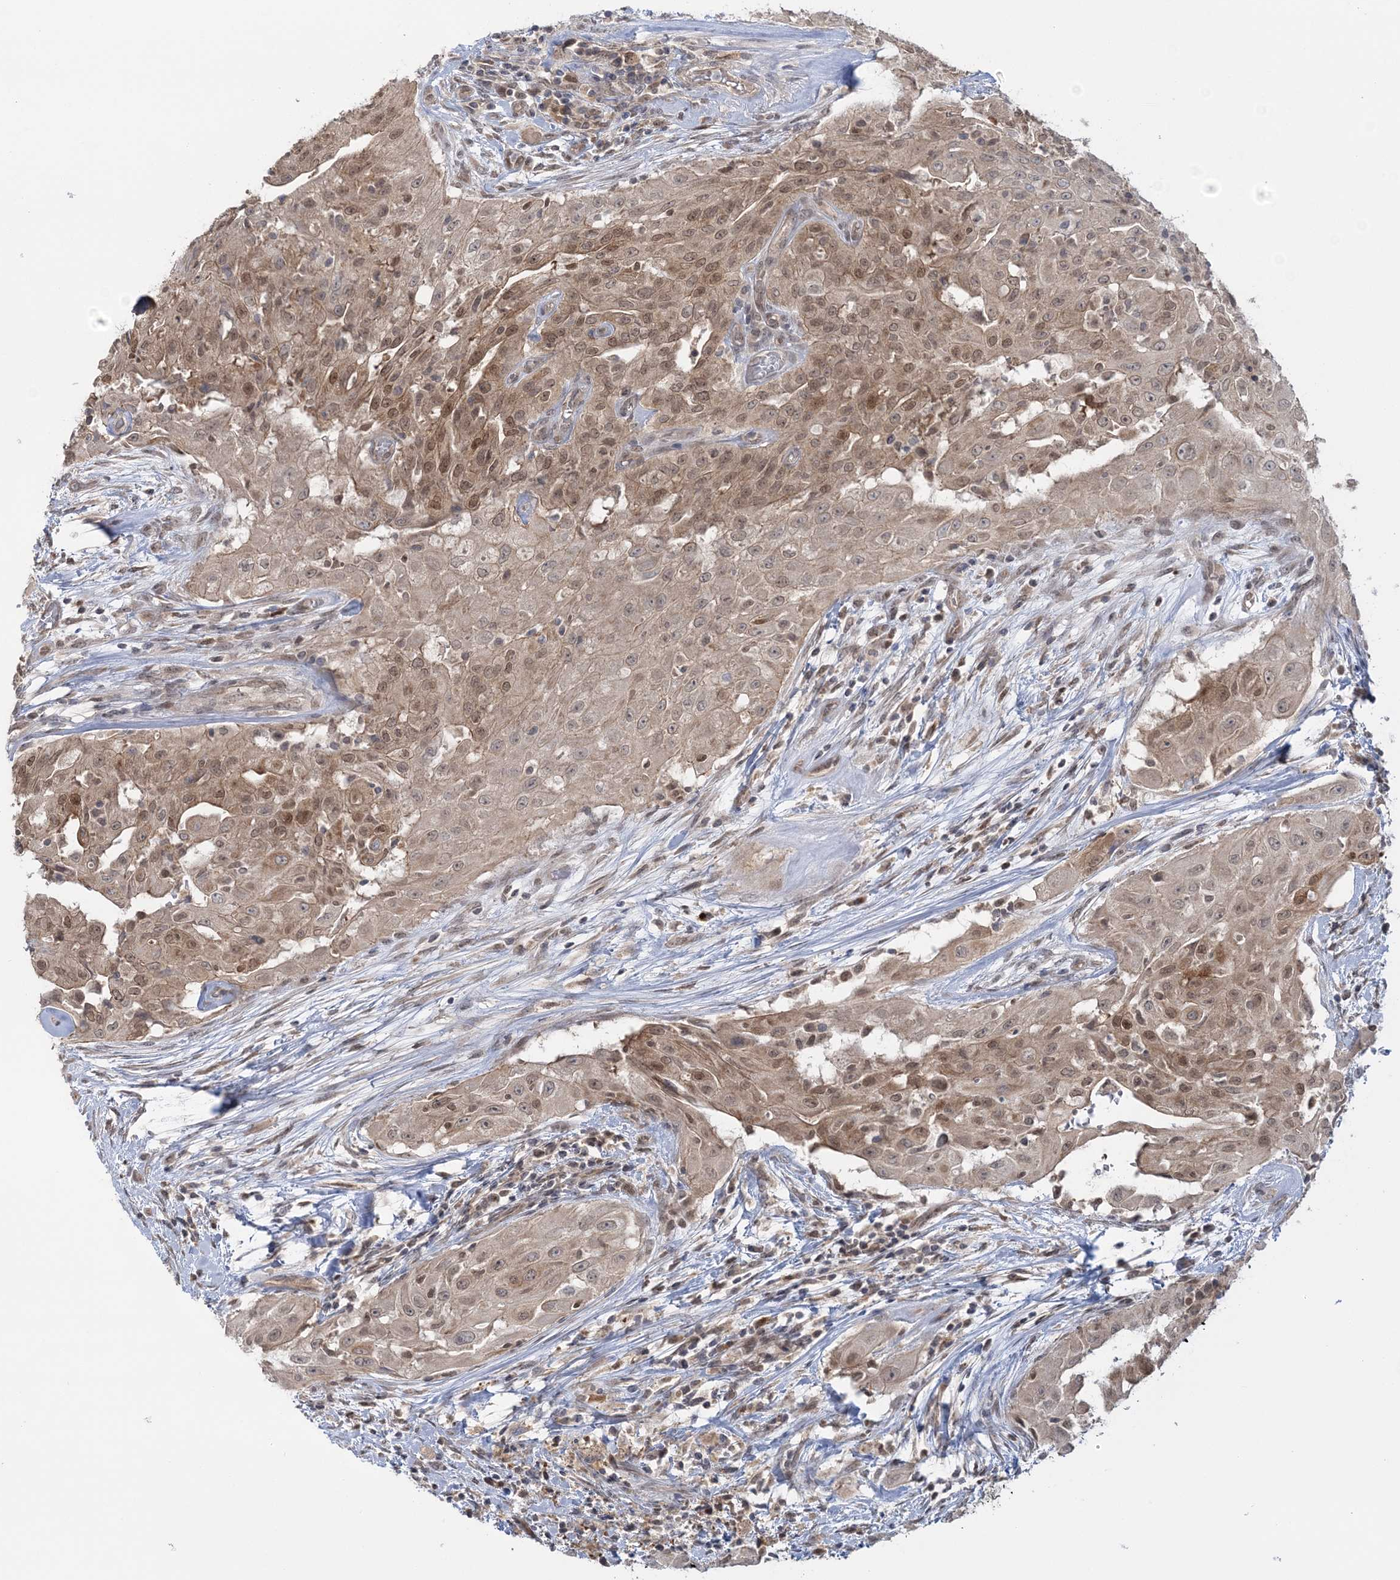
{"staining": {"intensity": "moderate", "quantity": ">75%", "location": "cytoplasmic/membranous,nuclear"}, "tissue": "thyroid cancer", "cell_type": "Tumor cells", "image_type": "cancer", "snomed": [{"axis": "morphology", "description": "Papillary adenocarcinoma, NOS"}, {"axis": "topography", "description": "Thyroid gland"}], "caption": "Immunohistochemical staining of human thyroid papillary adenocarcinoma shows medium levels of moderate cytoplasmic/membranous and nuclear expression in about >75% of tumor cells.", "gene": "ZFAND6", "patient": {"sex": "female", "age": 59}}